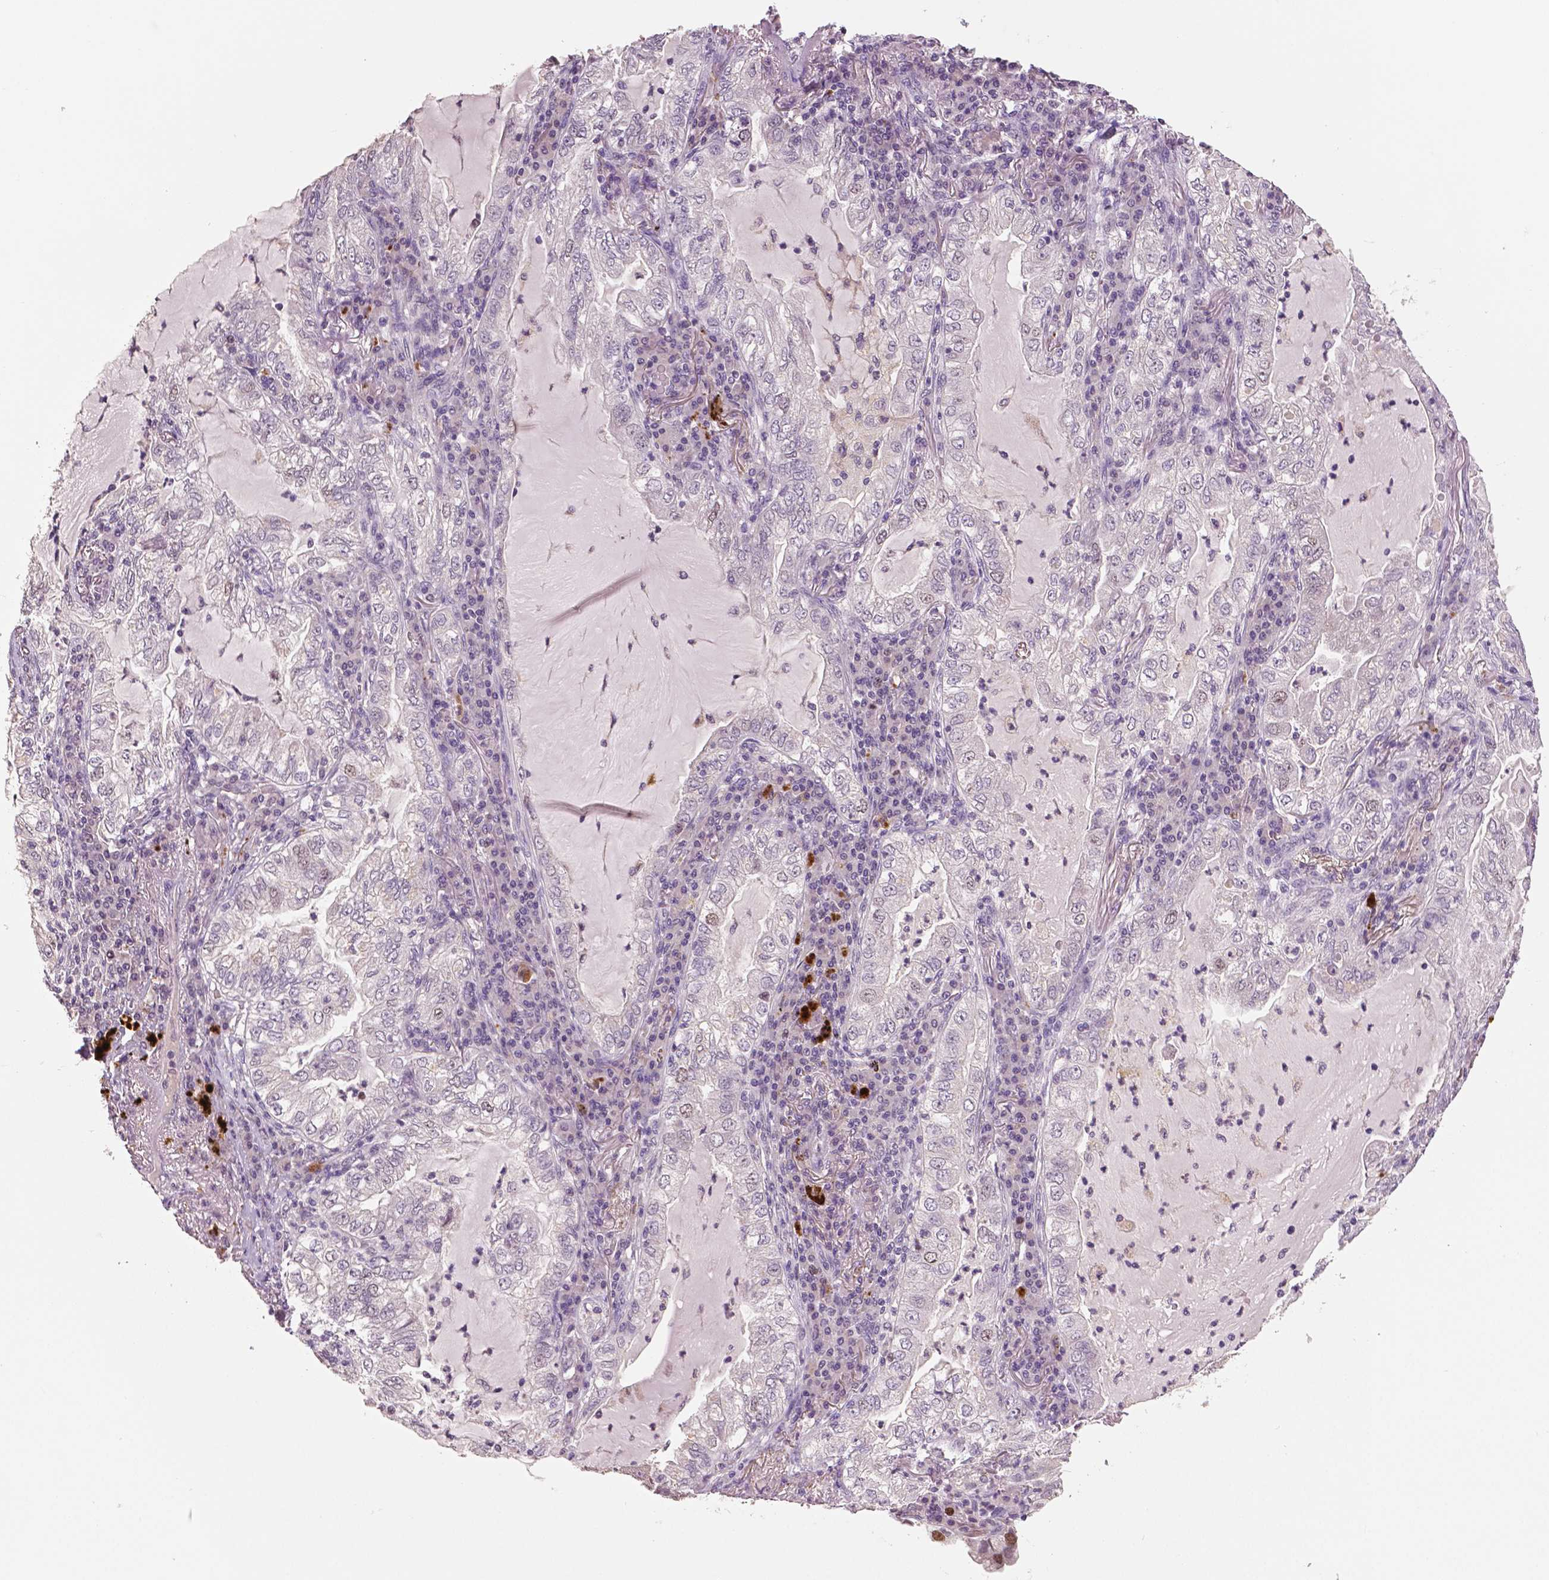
{"staining": {"intensity": "weak", "quantity": "<25%", "location": "nuclear"}, "tissue": "lung cancer", "cell_type": "Tumor cells", "image_type": "cancer", "snomed": [{"axis": "morphology", "description": "Adenocarcinoma, NOS"}, {"axis": "topography", "description": "Lung"}], "caption": "This is a image of immunohistochemistry (IHC) staining of lung cancer, which shows no staining in tumor cells.", "gene": "MKI67", "patient": {"sex": "female", "age": 73}}